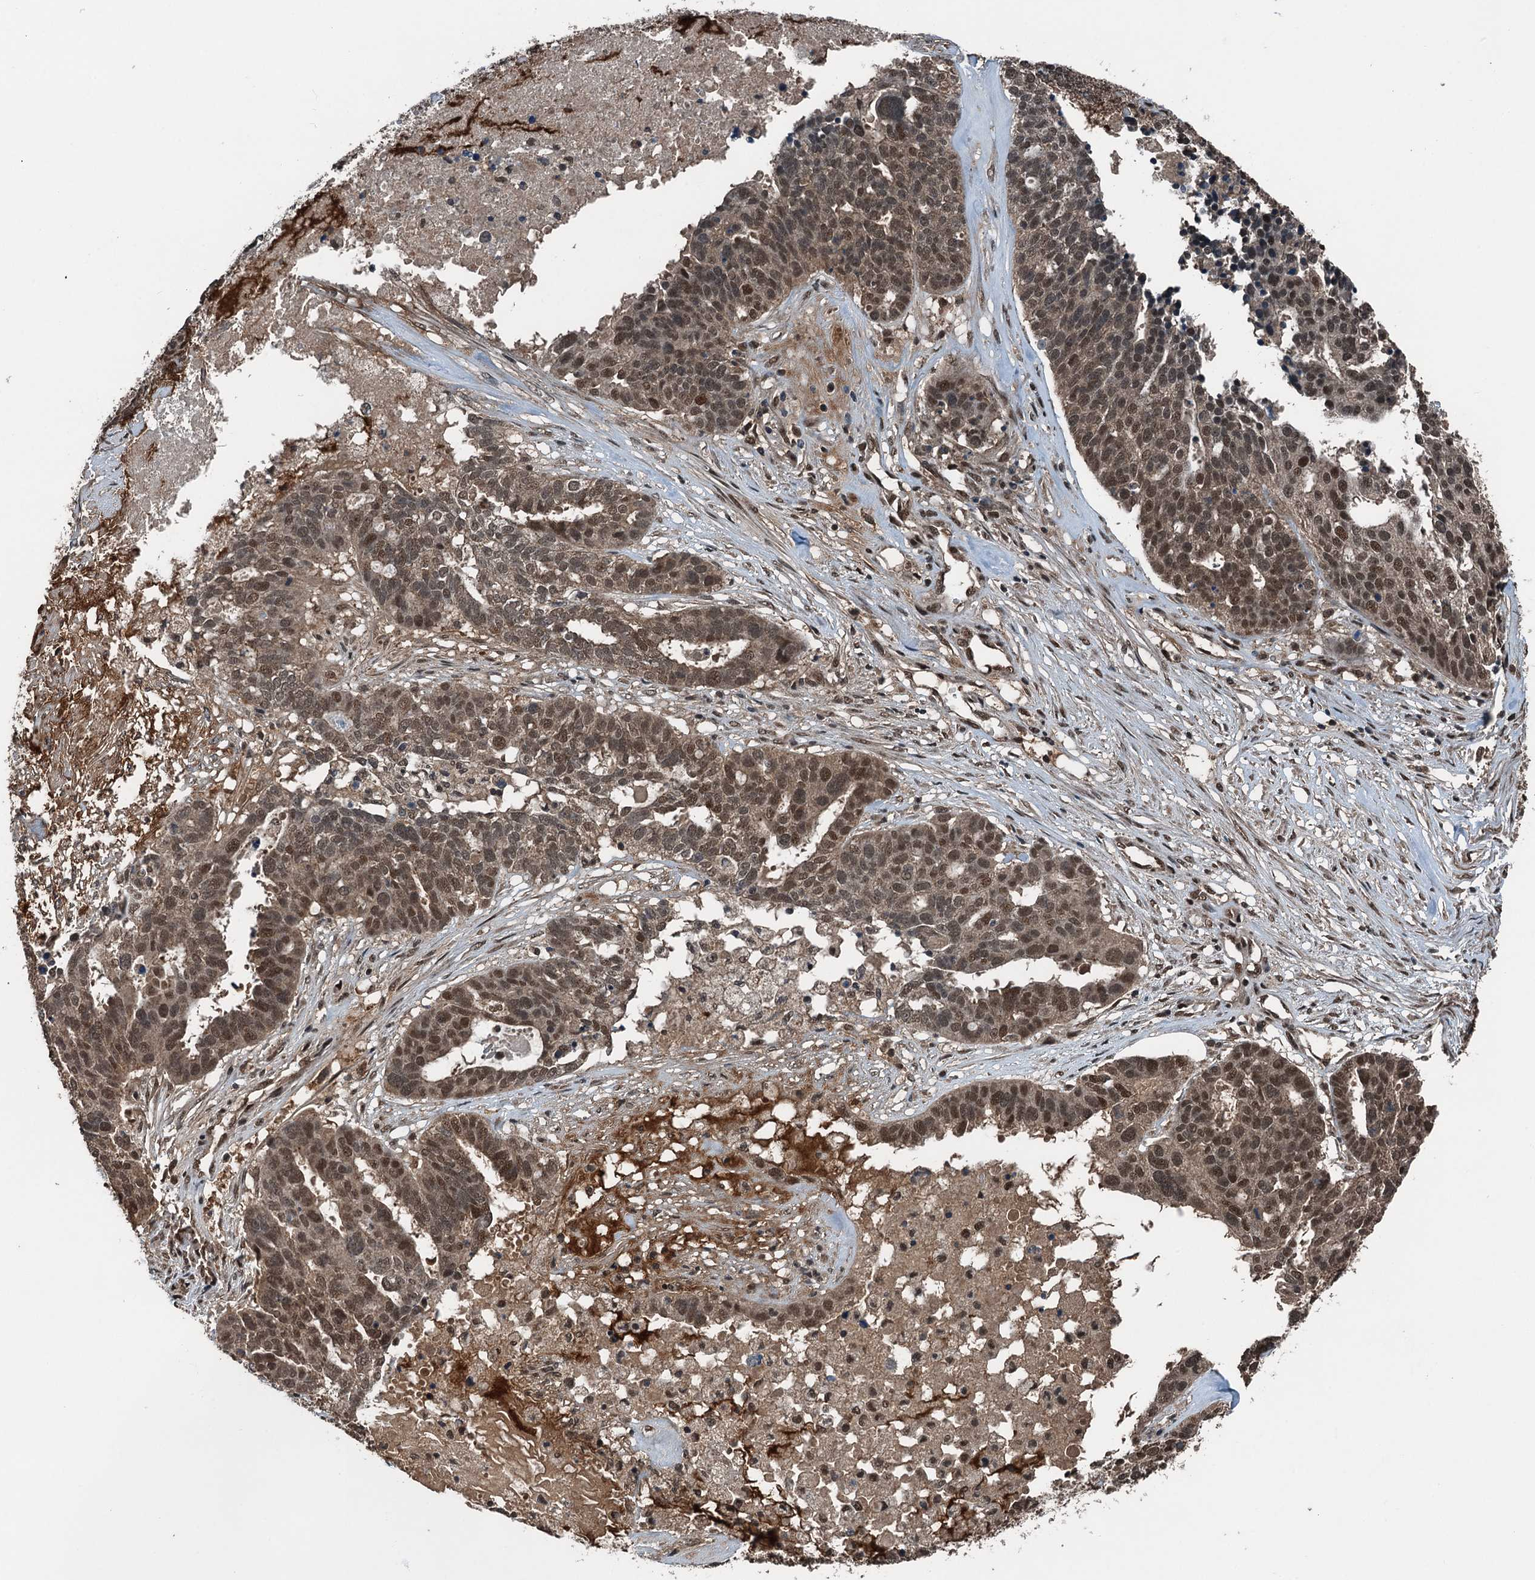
{"staining": {"intensity": "moderate", "quantity": ">75%", "location": "nuclear"}, "tissue": "ovarian cancer", "cell_type": "Tumor cells", "image_type": "cancer", "snomed": [{"axis": "morphology", "description": "Cystadenocarcinoma, serous, NOS"}, {"axis": "topography", "description": "Ovary"}], "caption": "DAB immunohistochemical staining of human serous cystadenocarcinoma (ovarian) demonstrates moderate nuclear protein expression in approximately >75% of tumor cells.", "gene": "UBXN6", "patient": {"sex": "female", "age": 59}}